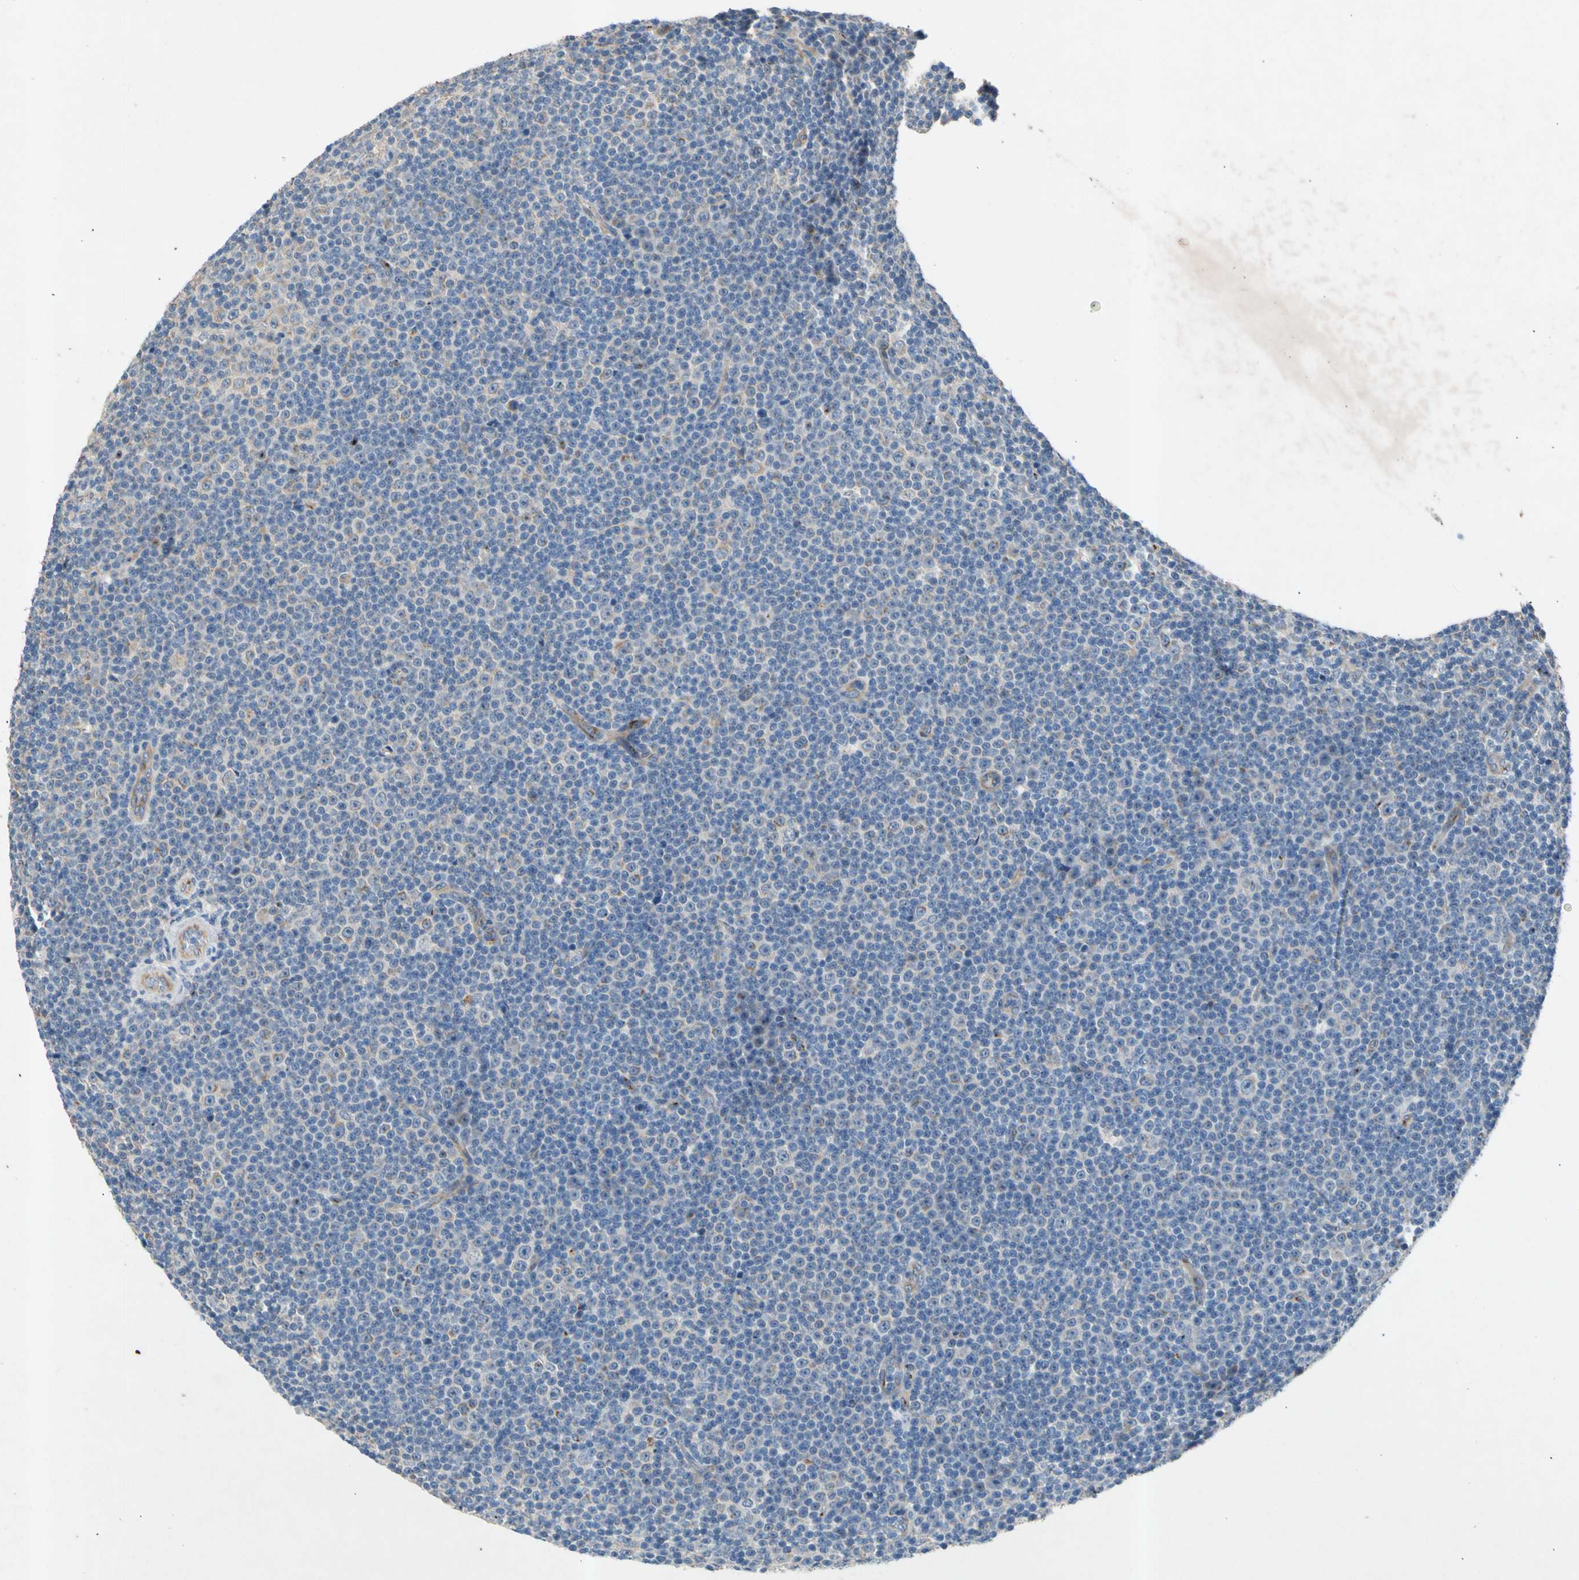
{"staining": {"intensity": "weak", "quantity": "<25%", "location": "cytoplasmic/membranous"}, "tissue": "lymphoma", "cell_type": "Tumor cells", "image_type": "cancer", "snomed": [{"axis": "morphology", "description": "Malignant lymphoma, non-Hodgkin's type, Low grade"}, {"axis": "topography", "description": "Lymph node"}], "caption": "This is a histopathology image of IHC staining of malignant lymphoma, non-Hodgkin's type (low-grade), which shows no staining in tumor cells. Brightfield microscopy of immunohistochemistry stained with DAB (brown) and hematoxylin (blue), captured at high magnification.", "gene": "GASK1B", "patient": {"sex": "female", "age": 67}}